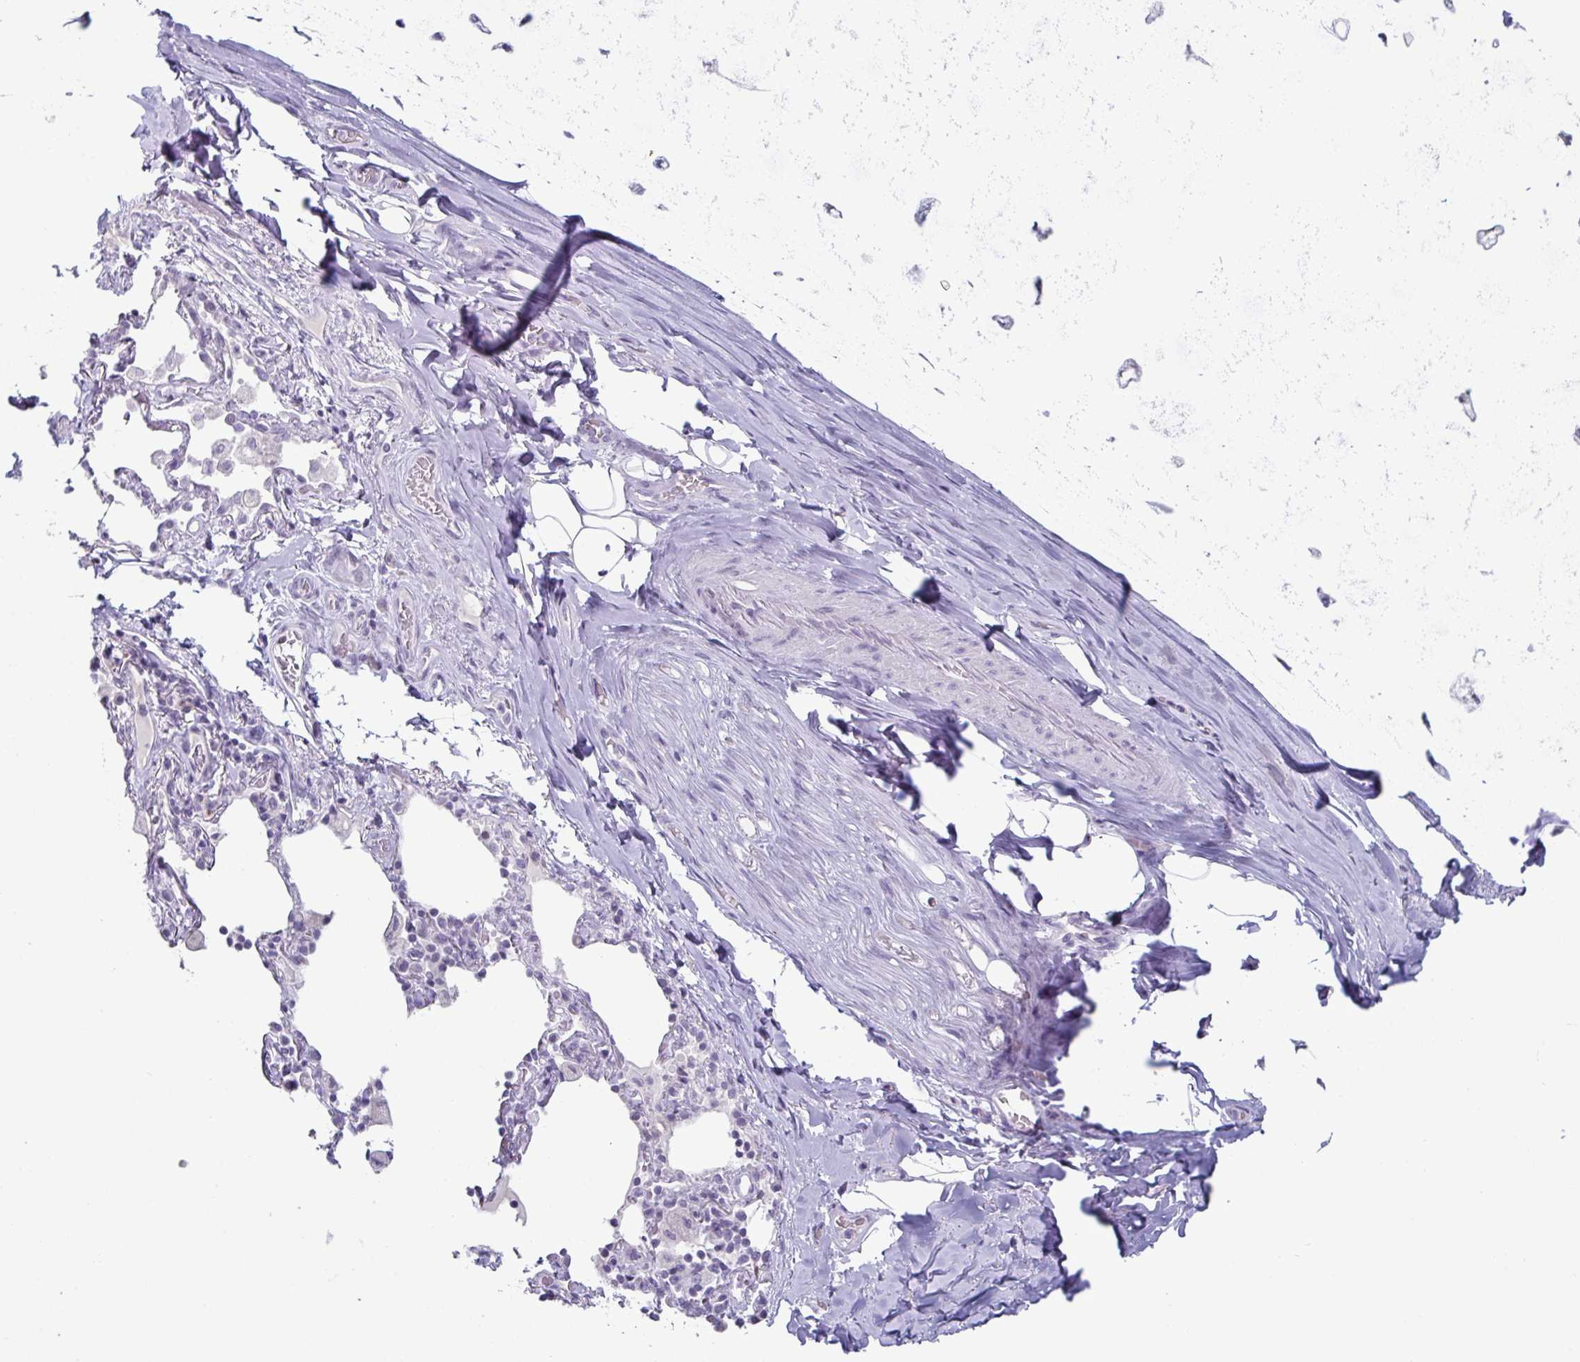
{"staining": {"intensity": "negative", "quantity": "none", "location": "none"}, "tissue": "adipose tissue", "cell_type": "Adipocytes", "image_type": "normal", "snomed": [{"axis": "morphology", "description": "Normal tissue, NOS"}, {"axis": "topography", "description": "Cartilage tissue"}, {"axis": "topography", "description": "Bronchus"}], "caption": "Immunohistochemistry (IHC) micrograph of unremarkable adipose tissue: human adipose tissue stained with DAB (3,3'-diaminobenzidine) shows no significant protein positivity in adipocytes.", "gene": "VSIG10L", "patient": {"sex": "male", "age": 64}}